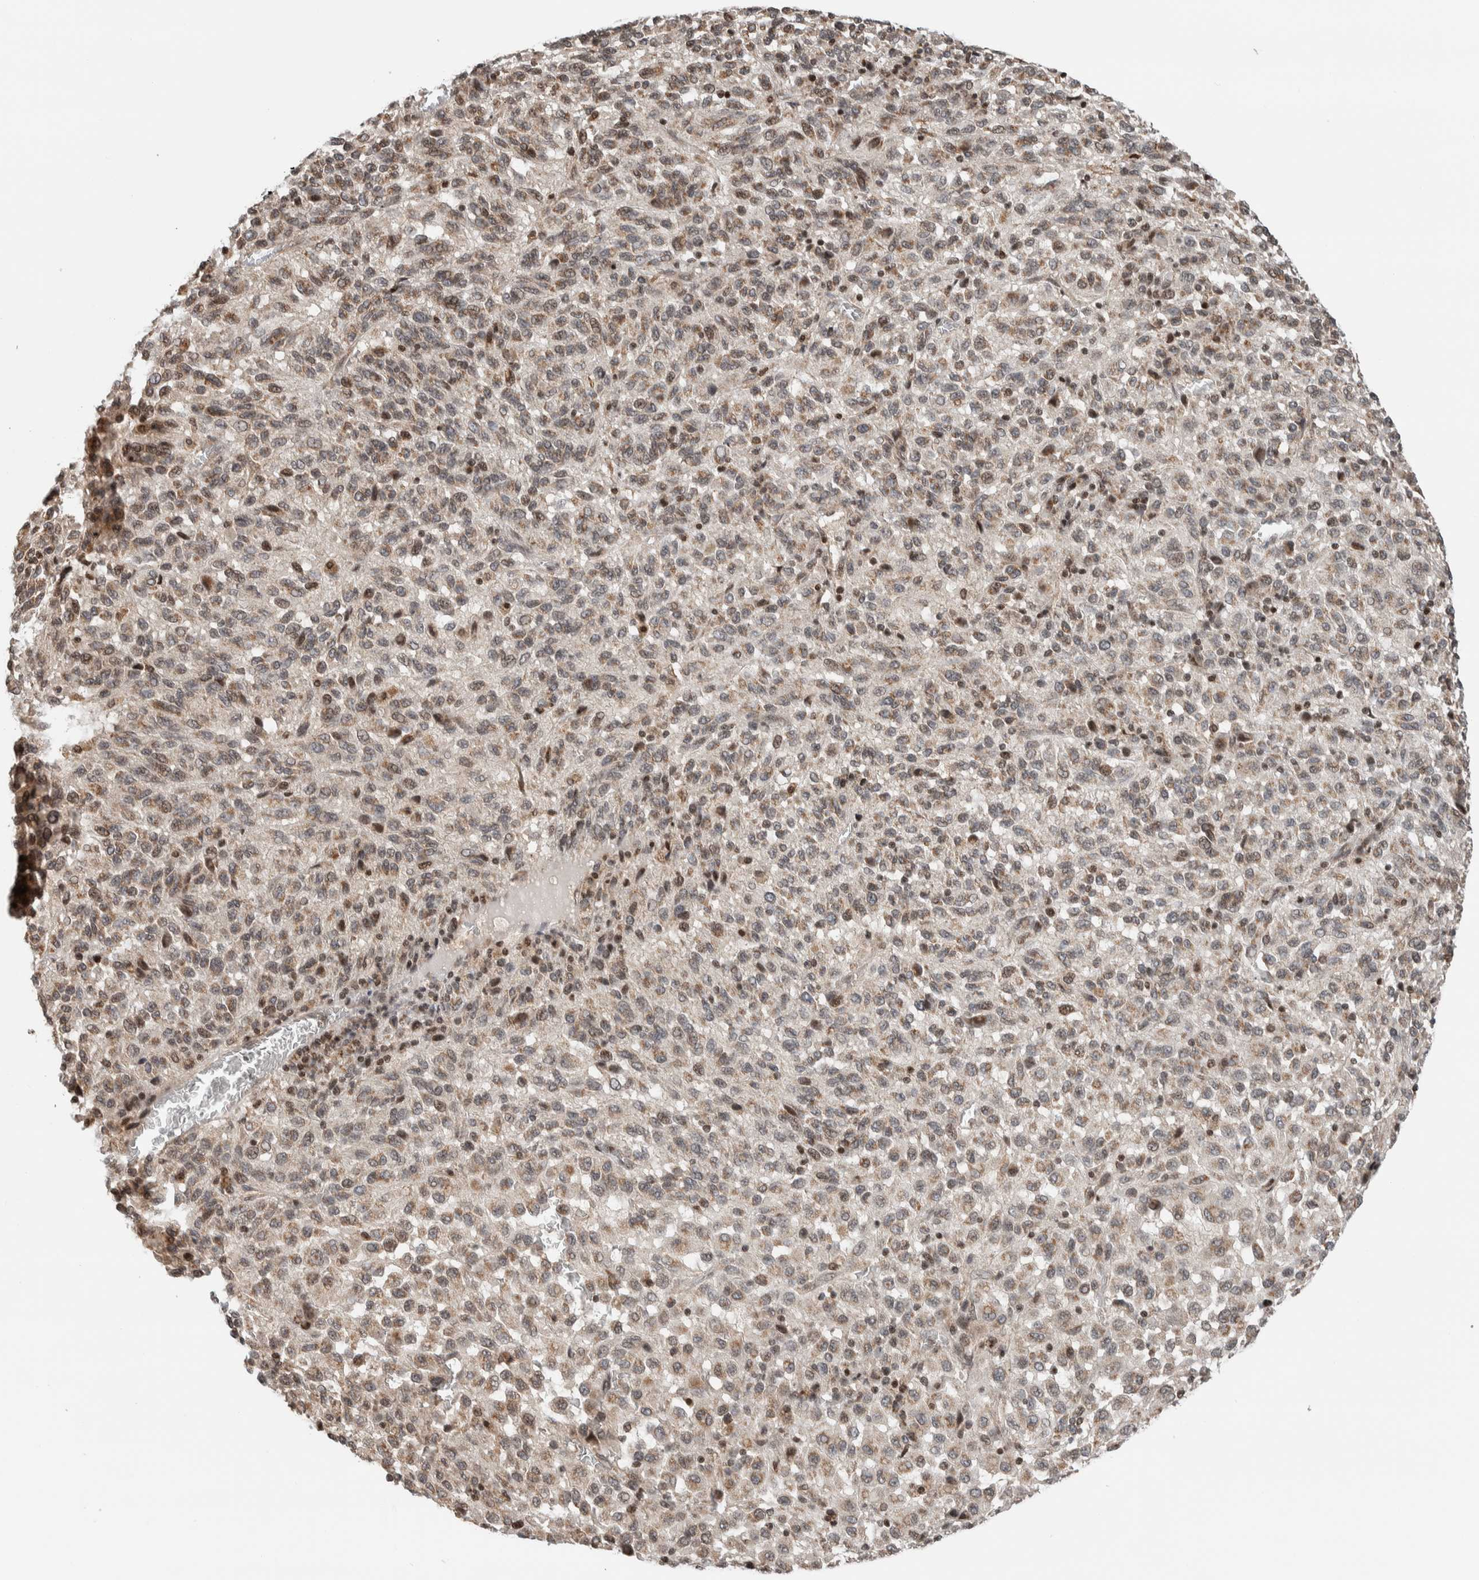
{"staining": {"intensity": "weak", "quantity": "25%-75%", "location": "cytoplasmic/membranous,nuclear"}, "tissue": "melanoma", "cell_type": "Tumor cells", "image_type": "cancer", "snomed": [{"axis": "morphology", "description": "Malignant melanoma, Metastatic site"}, {"axis": "topography", "description": "Lung"}], "caption": "Human melanoma stained with a brown dye demonstrates weak cytoplasmic/membranous and nuclear positive positivity in about 25%-75% of tumor cells.", "gene": "NPLOC4", "patient": {"sex": "male", "age": 64}}